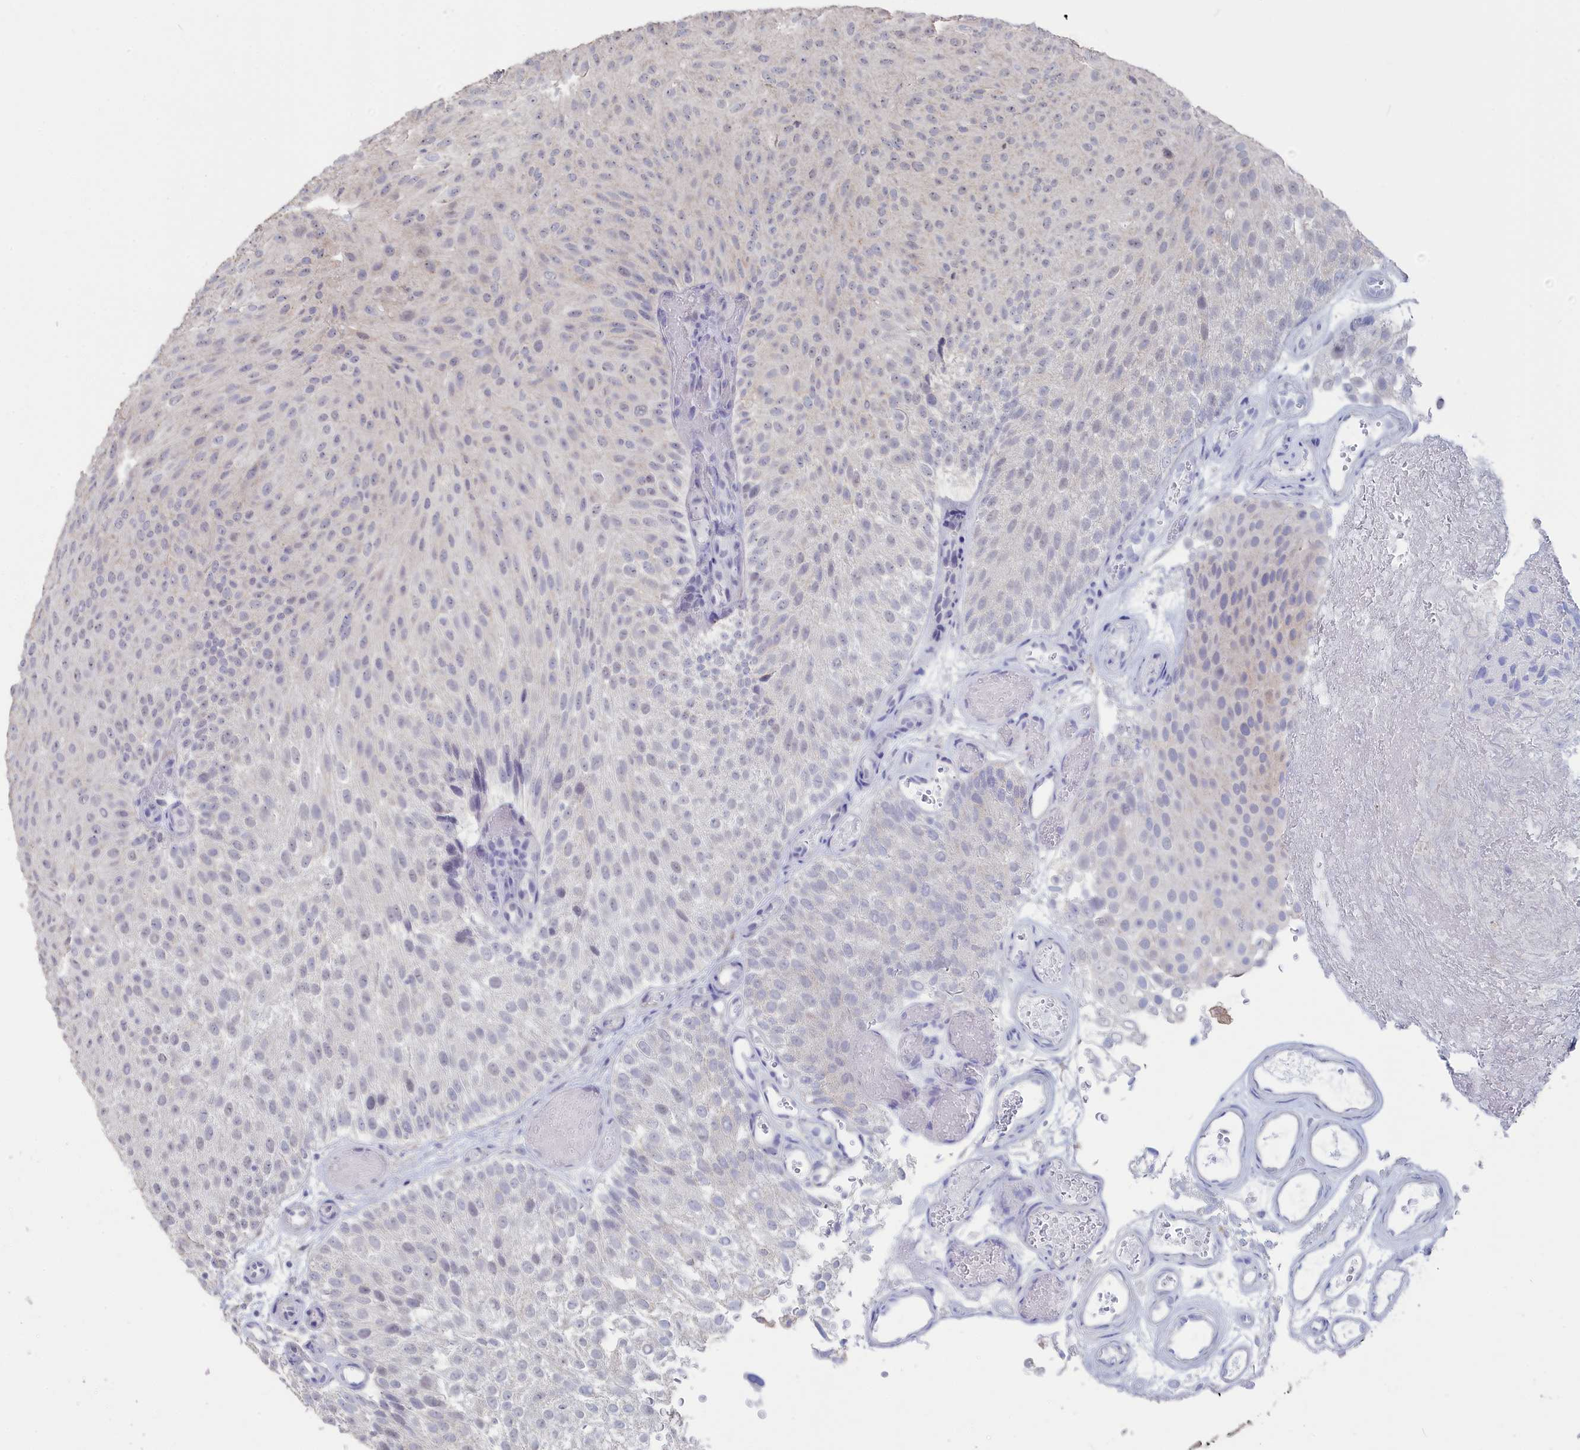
{"staining": {"intensity": "negative", "quantity": "none", "location": "none"}, "tissue": "urothelial cancer", "cell_type": "Tumor cells", "image_type": "cancer", "snomed": [{"axis": "morphology", "description": "Urothelial carcinoma, Low grade"}, {"axis": "topography", "description": "Urinary bladder"}], "caption": "DAB (3,3'-diaminobenzidine) immunohistochemical staining of urothelial carcinoma (low-grade) exhibits no significant staining in tumor cells. The staining was performed using DAB to visualize the protein expression in brown, while the nuclei were stained in blue with hematoxylin (Magnification: 20x).", "gene": "SEMG2", "patient": {"sex": "male", "age": 78}}